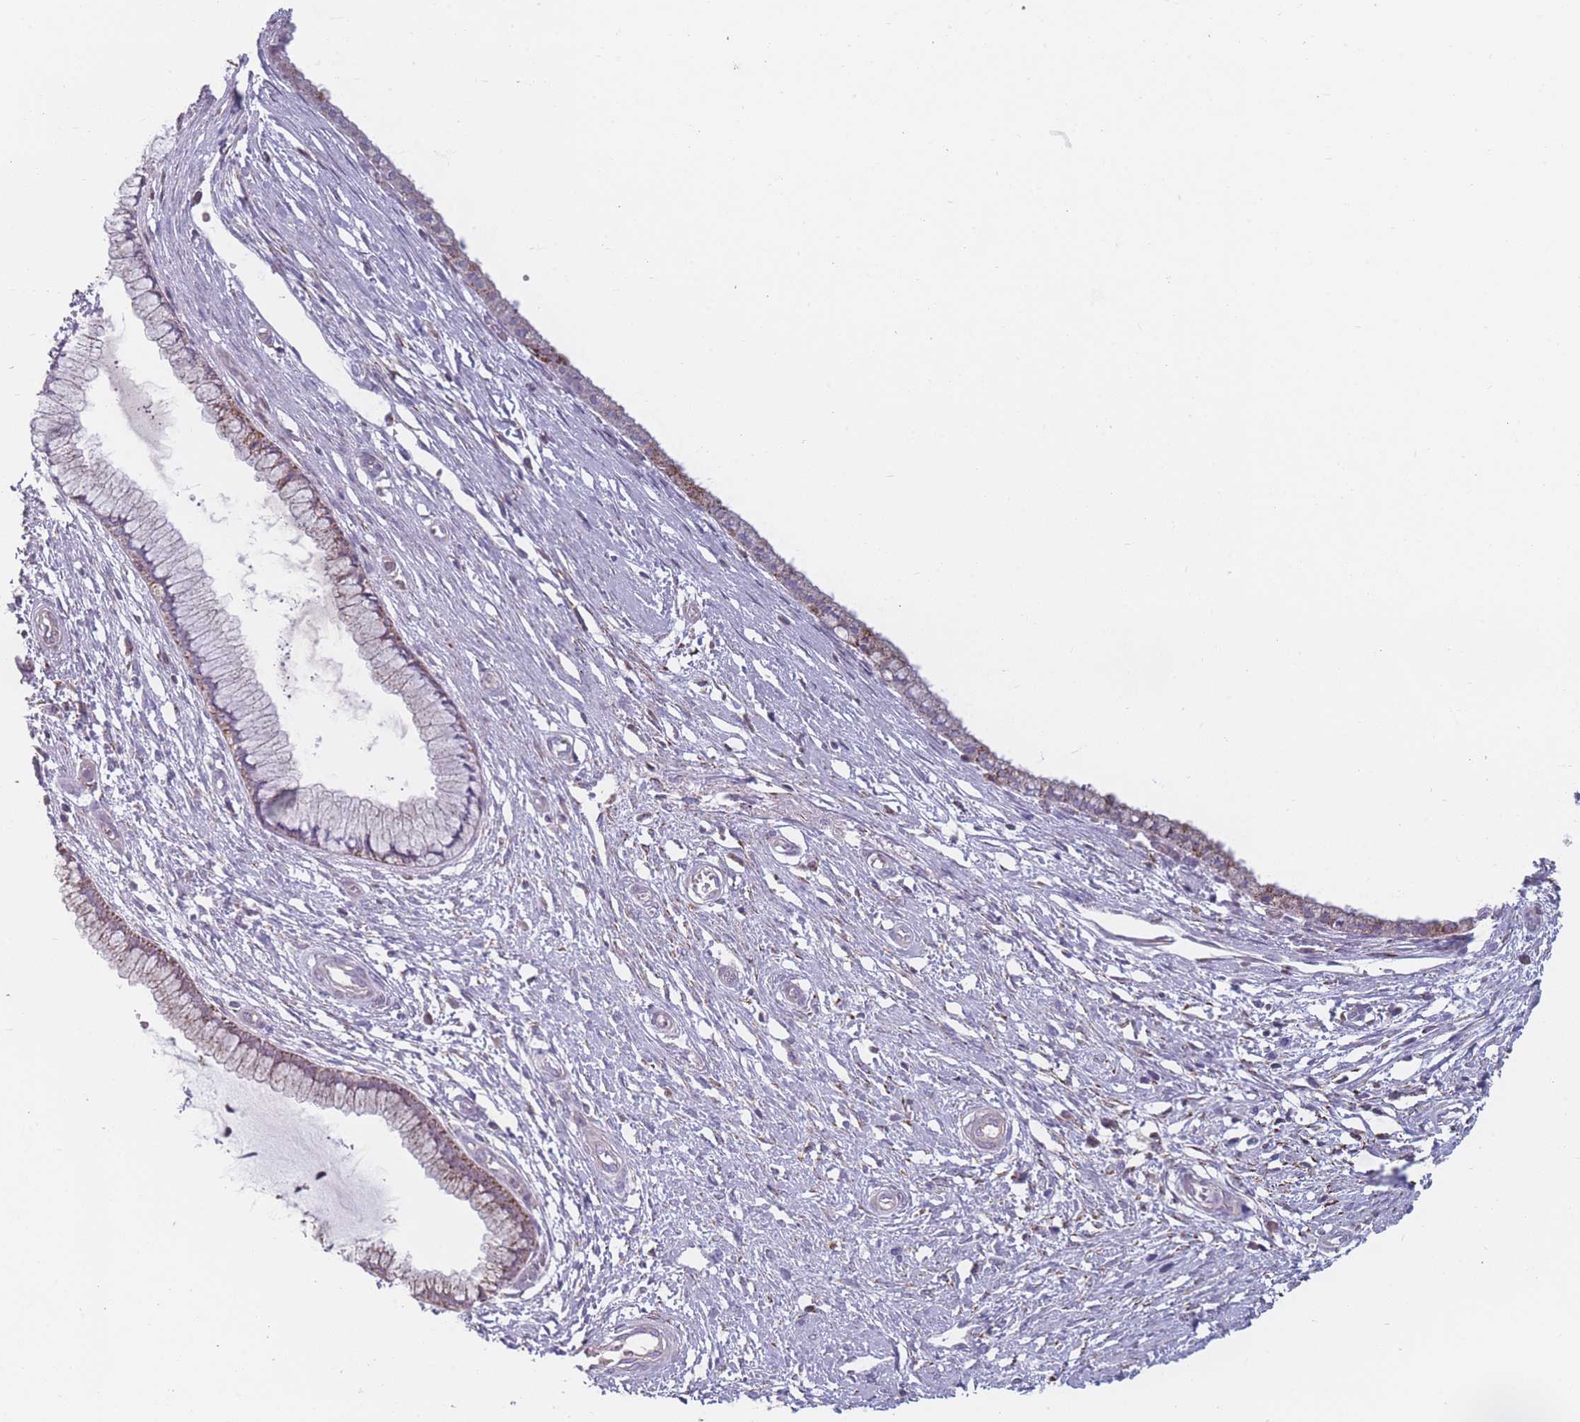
{"staining": {"intensity": "moderate", "quantity": "25%-75%", "location": "cytoplasmic/membranous"}, "tissue": "cervix", "cell_type": "Glandular cells", "image_type": "normal", "snomed": [{"axis": "morphology", "description": "Normal tissue, NOS"}, {"axis": "topography", "description": "Cervix"}], "caption": "Immunohistochemistry histopathology image of unremarkable cervix: human cervix stained using IHC displays medium levels of moderate protein expression localized specifically in the cytoplasmic/membranous of glandular cells, appearing as a cytoplasmic/membranous brown color.", "gene": "PEX11B", "patient": {"sex": "female", "age": 55}}